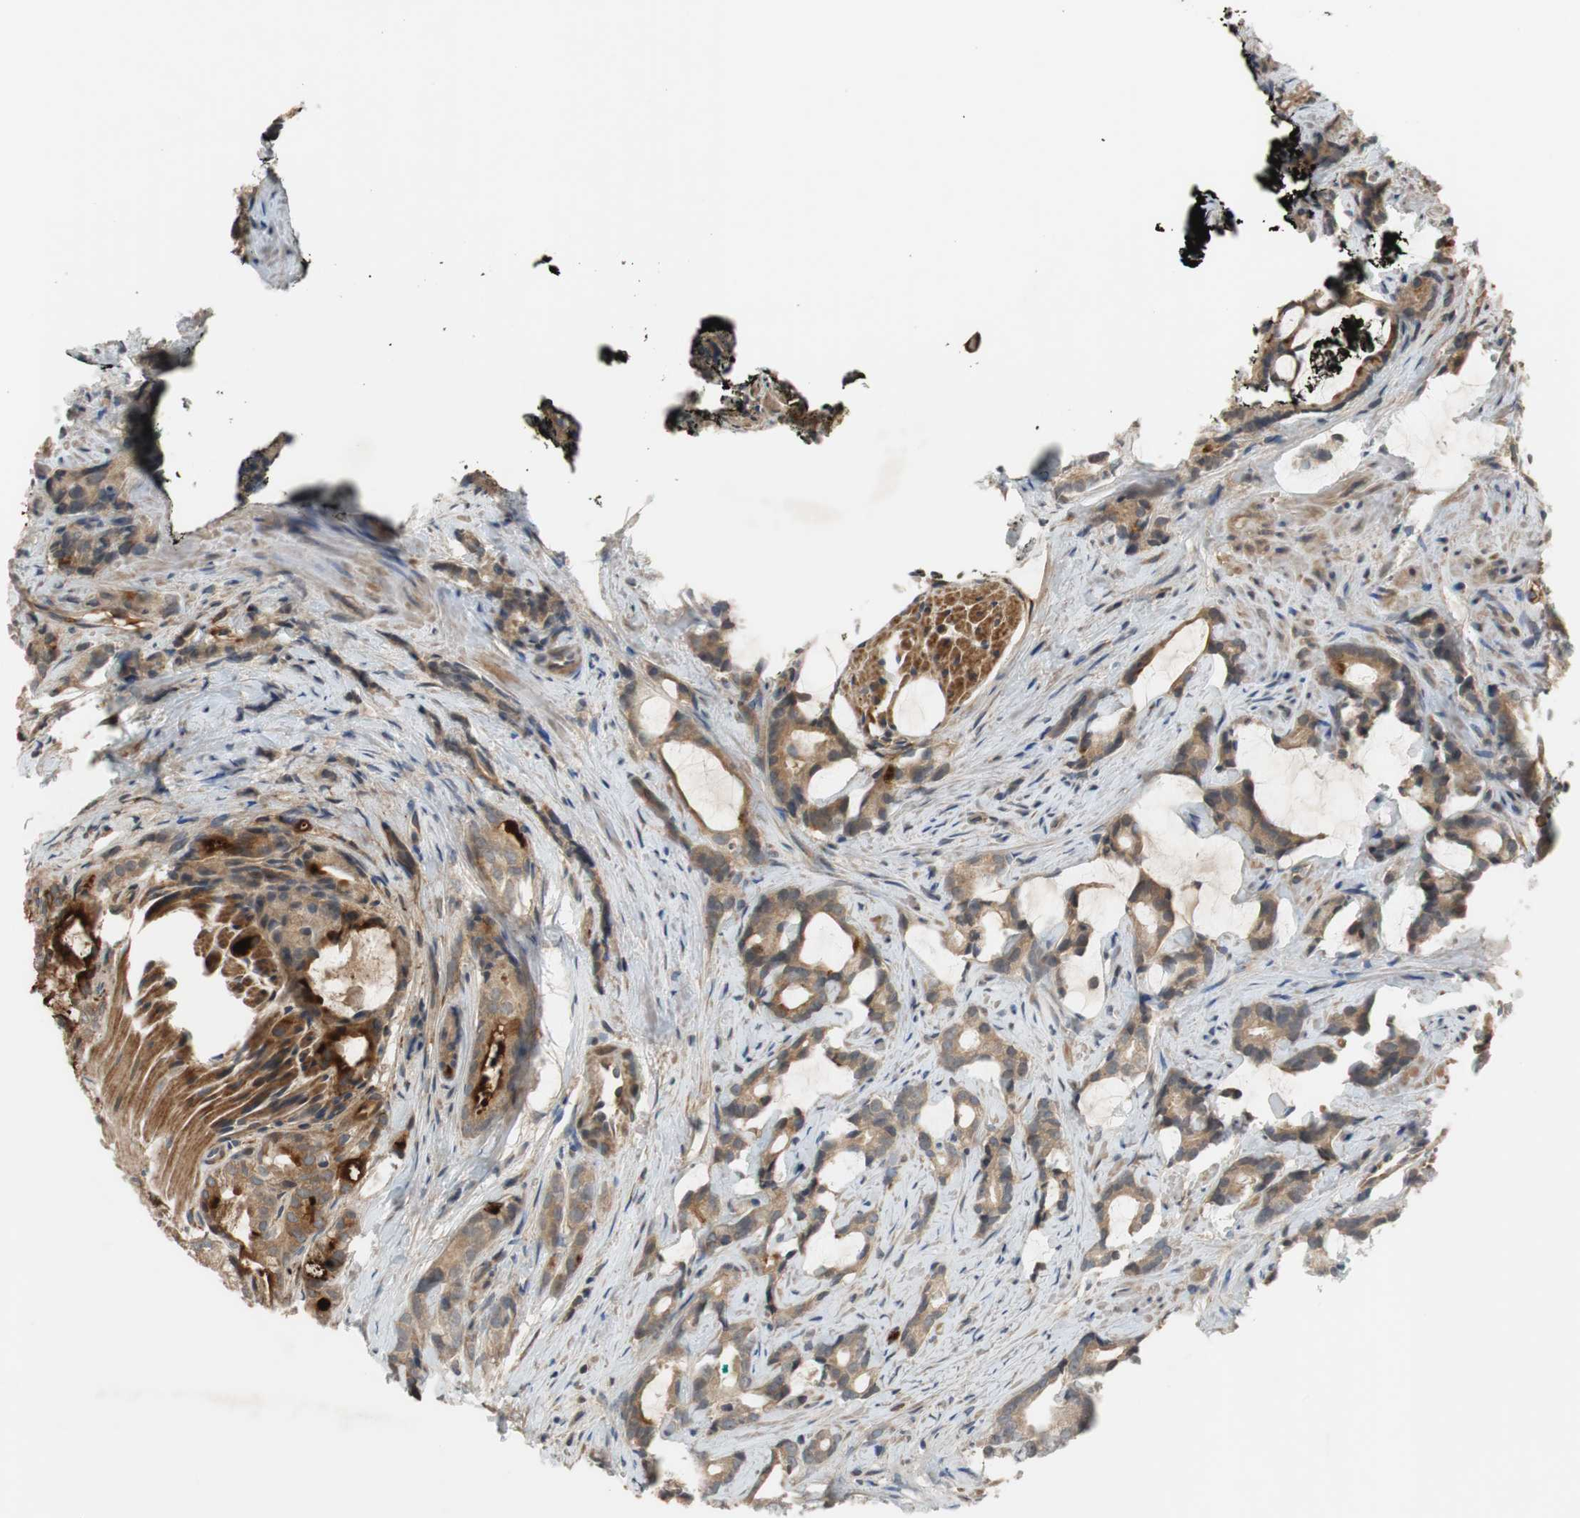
{"staining": {"intensity": "weak", "quantity": ">75%", "location": "cytoplasmic/membranous"}, "tissue": "prostate cancer", "cell_type": "Tumor cells", "image_type": "cancer", "snomed": [{"axis": "morphology", "description": "Adenocarcinoma, Low grade"}, {"axis": "topography", "description": "Prostate"}], "caption": "Human prostate cancer (low-grade adenocarcinoma) stained with a brown dye exhibits weak cytoplasmic/membranous positive staining in approximately >75% of tumor cells.", "gene": "C4A", "patient": {"sex": "male", "age": 58}}